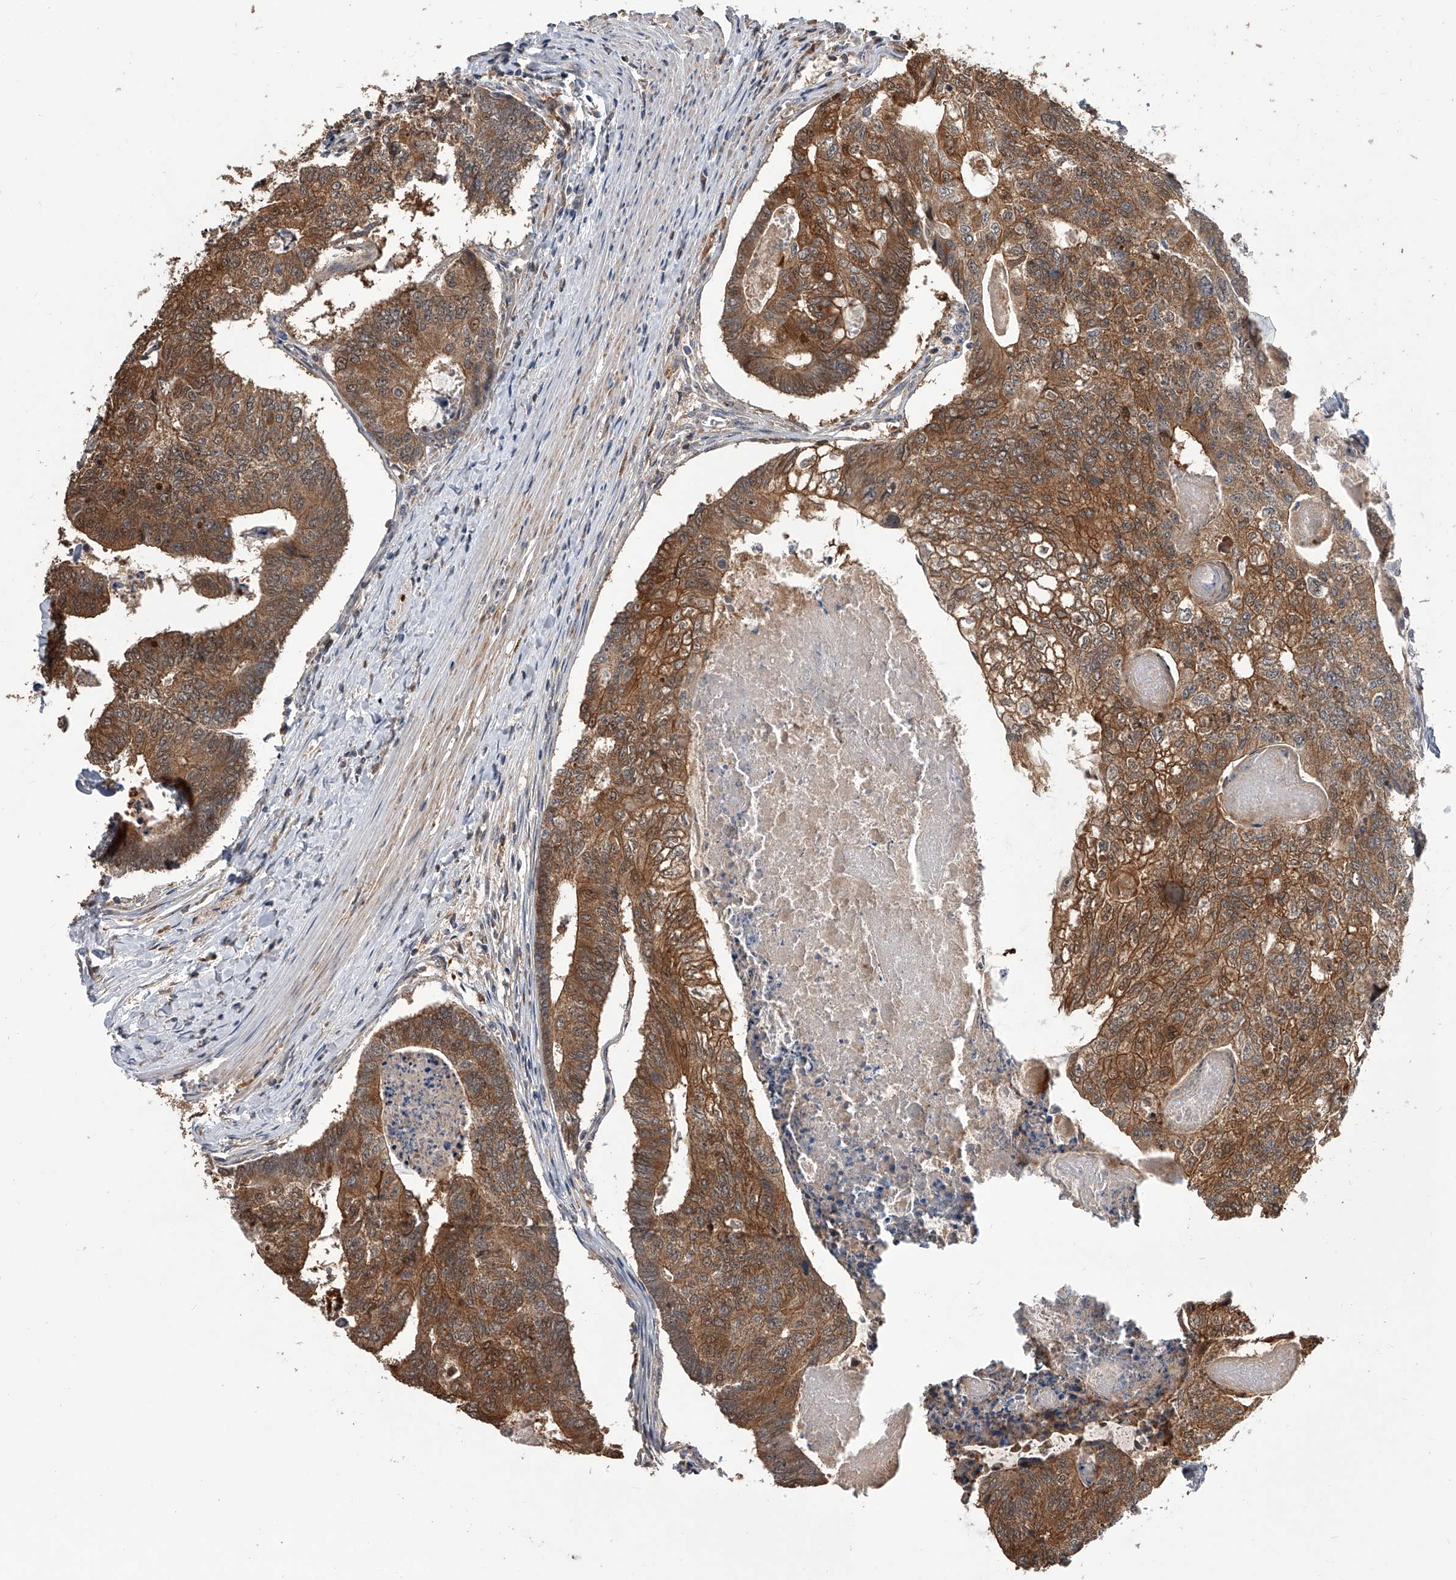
{"staining": {"intensity": "moderate", "quantity": ">75%", "location": "cytoplasmic/membranous,nuclear"}, "tissue": "colorectal cancer", "cell_type": "Tumor cells", "image_type": "cancer", "snomed": [{"axis": "morphology", "description": "Adenocarcinoma, NOS"}, {"axis": "topography", "description": "Colon"}], "caption": "Colorectal cancer stained with immunohistochemistry demonstrates moderate cytoplasmic/membranous and nuclear staining in about >75% of tumor cells.", "gene": "GMDS", "patient": {"sex": "female", "age": 67}}